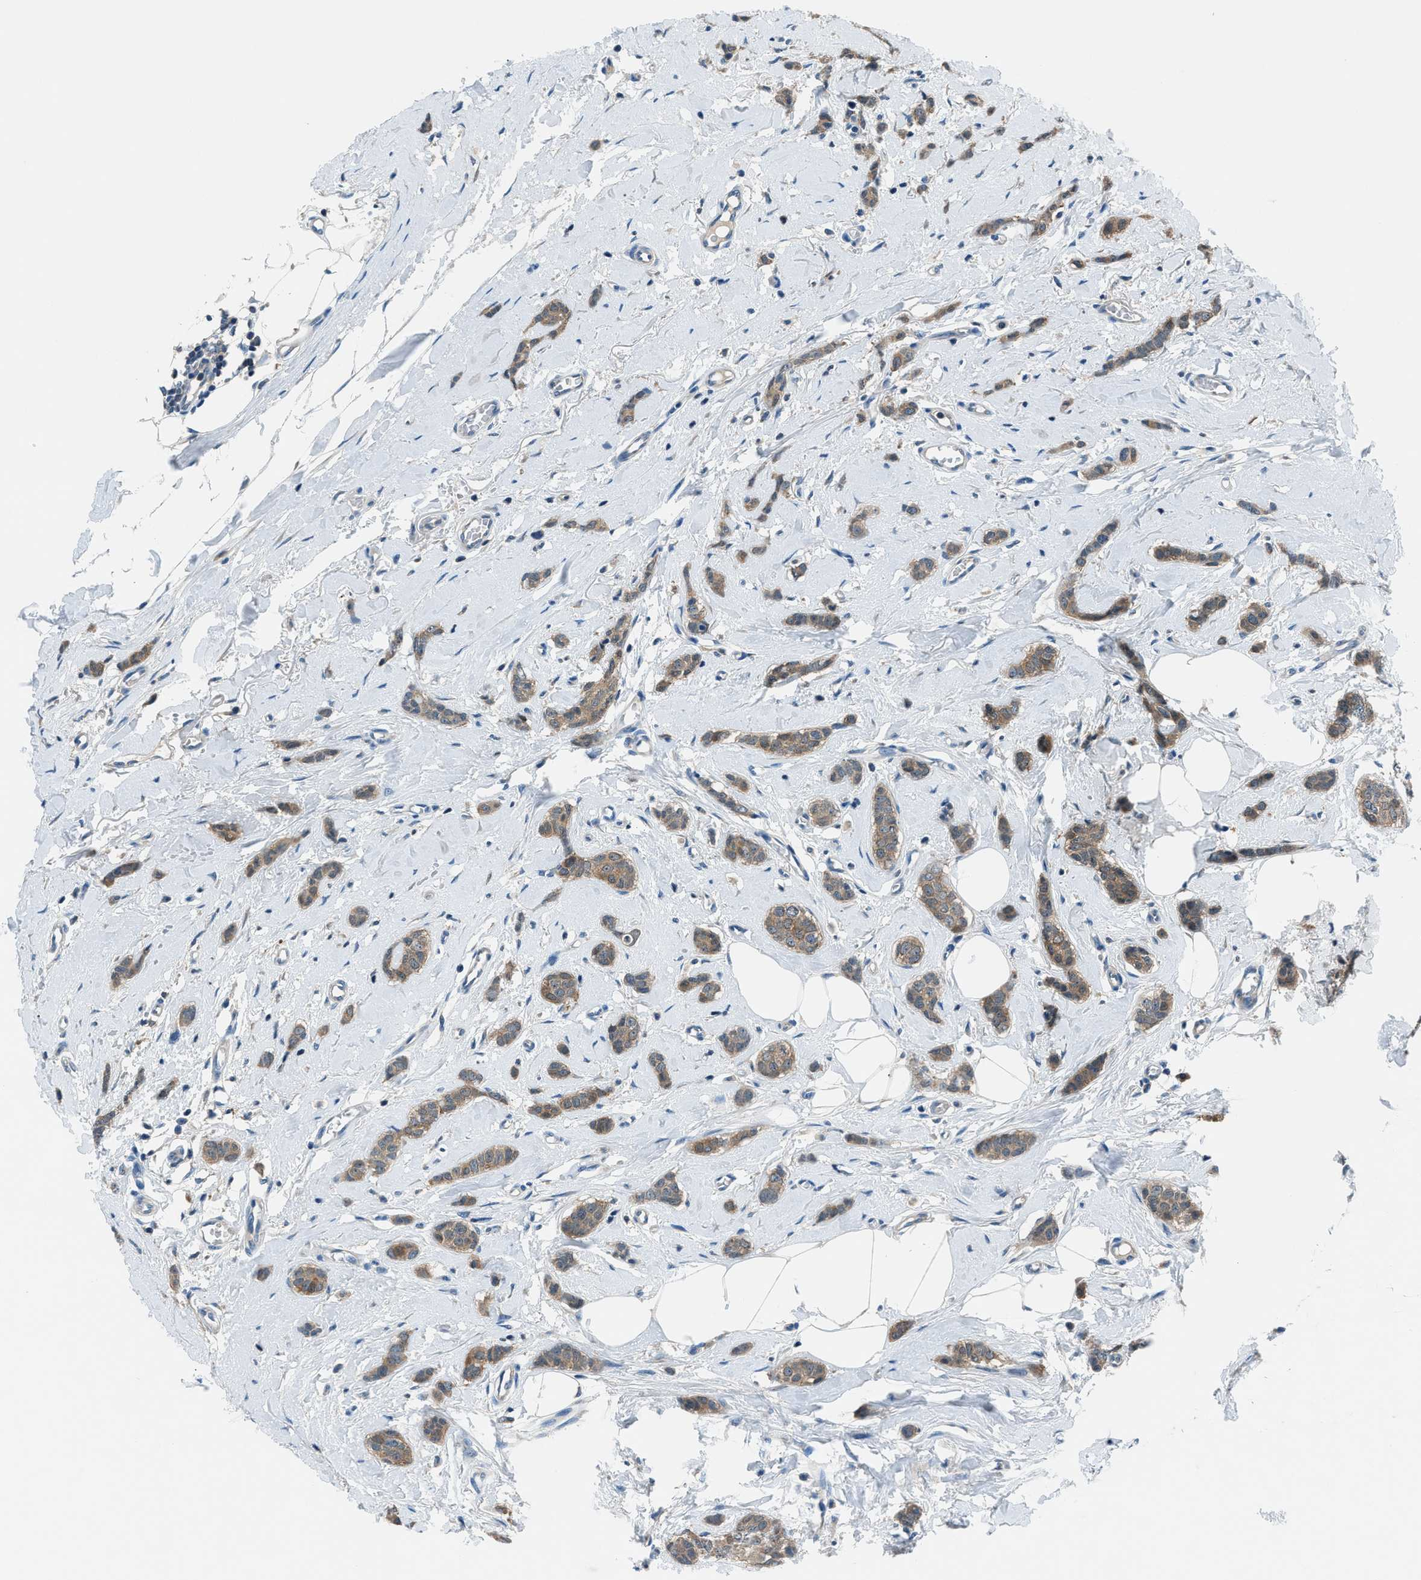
{"staining": {"intensity": "moderate", "quantity": ">75%", "location": "cytoplasmic/membranous"}, "tissue": "breast cancer", "cell_type": "Tumor cells", "image_type": "cancer", "snomed": [{"axis": "morphology", "description": "Lobular carcinoma"}, {"axis": "topography", "description": "Skin"}, {"axis": "topography", "description": "Breast"}], "caption": "Immunohistochemistry (IHC) of breast cancer displays medium levels of moderate cytoplasmic/membranous staining in approximately >75% of tumor cells.", "gene": "ACP1", "patient": {"sex": "female", "age": 46}}